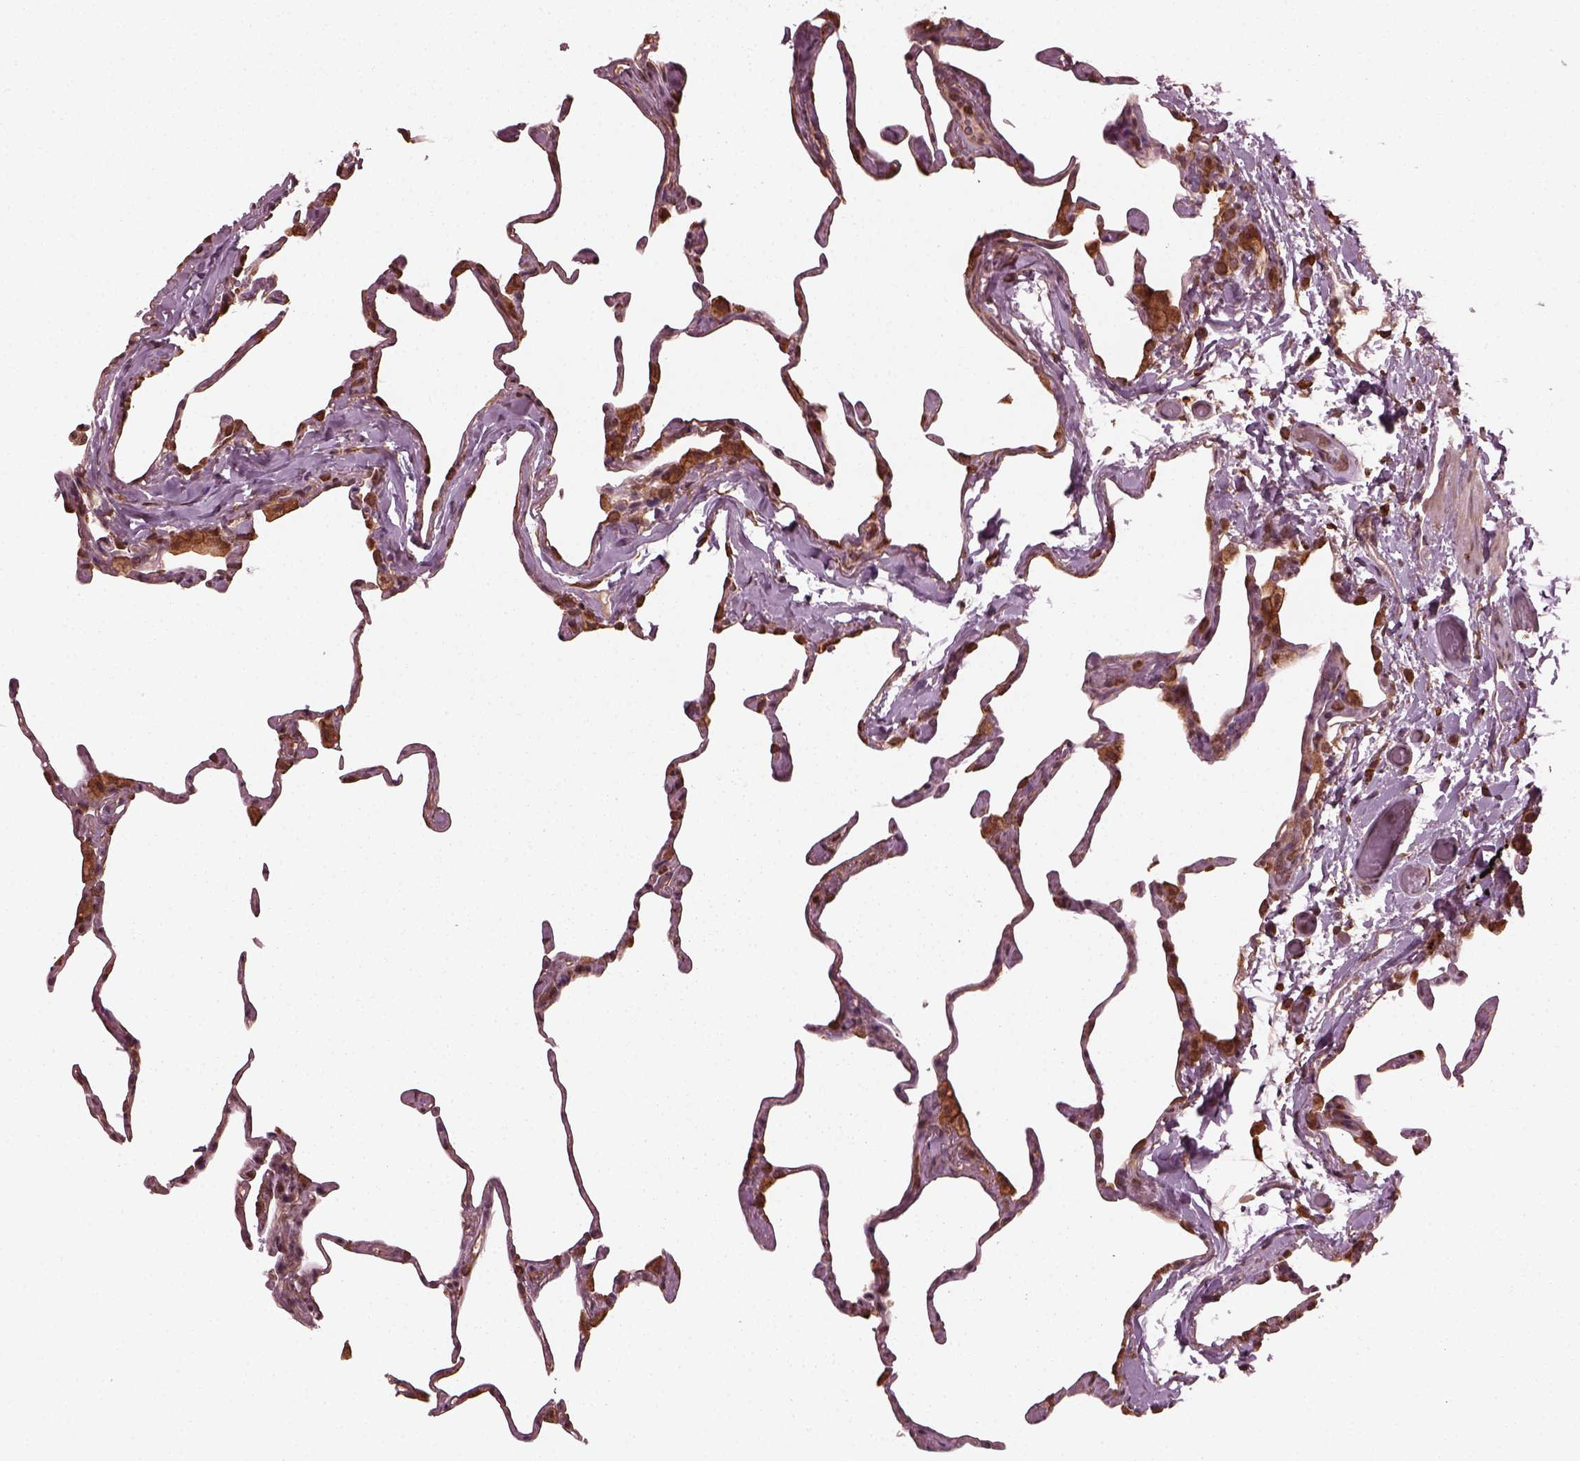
{"staining": {"intensity": "moderate", "quantity": "<25%", "location": "cytoplasmic/membranous"}, "tissue": "lung", "cell_type": "Alveolar cells", "image_type": "normal", "snomed": [{"axis": "morphology", "description": "Normal tissue, NOS"}, {"axis": "topography", "description": "Lung"}], "caption": "Protein staining displays moderate cytoplasmic/membranous positivity in about <25% of alveolar cells in normal lung. The protein is stained brown, and the nuclei are stained in blue (DAB (3,3'-diaminobenzidine) IHC with brightfield microscopy, high magnification).", "gene": "ZNF292", "patient": {"sex": "male", "age": 65}}